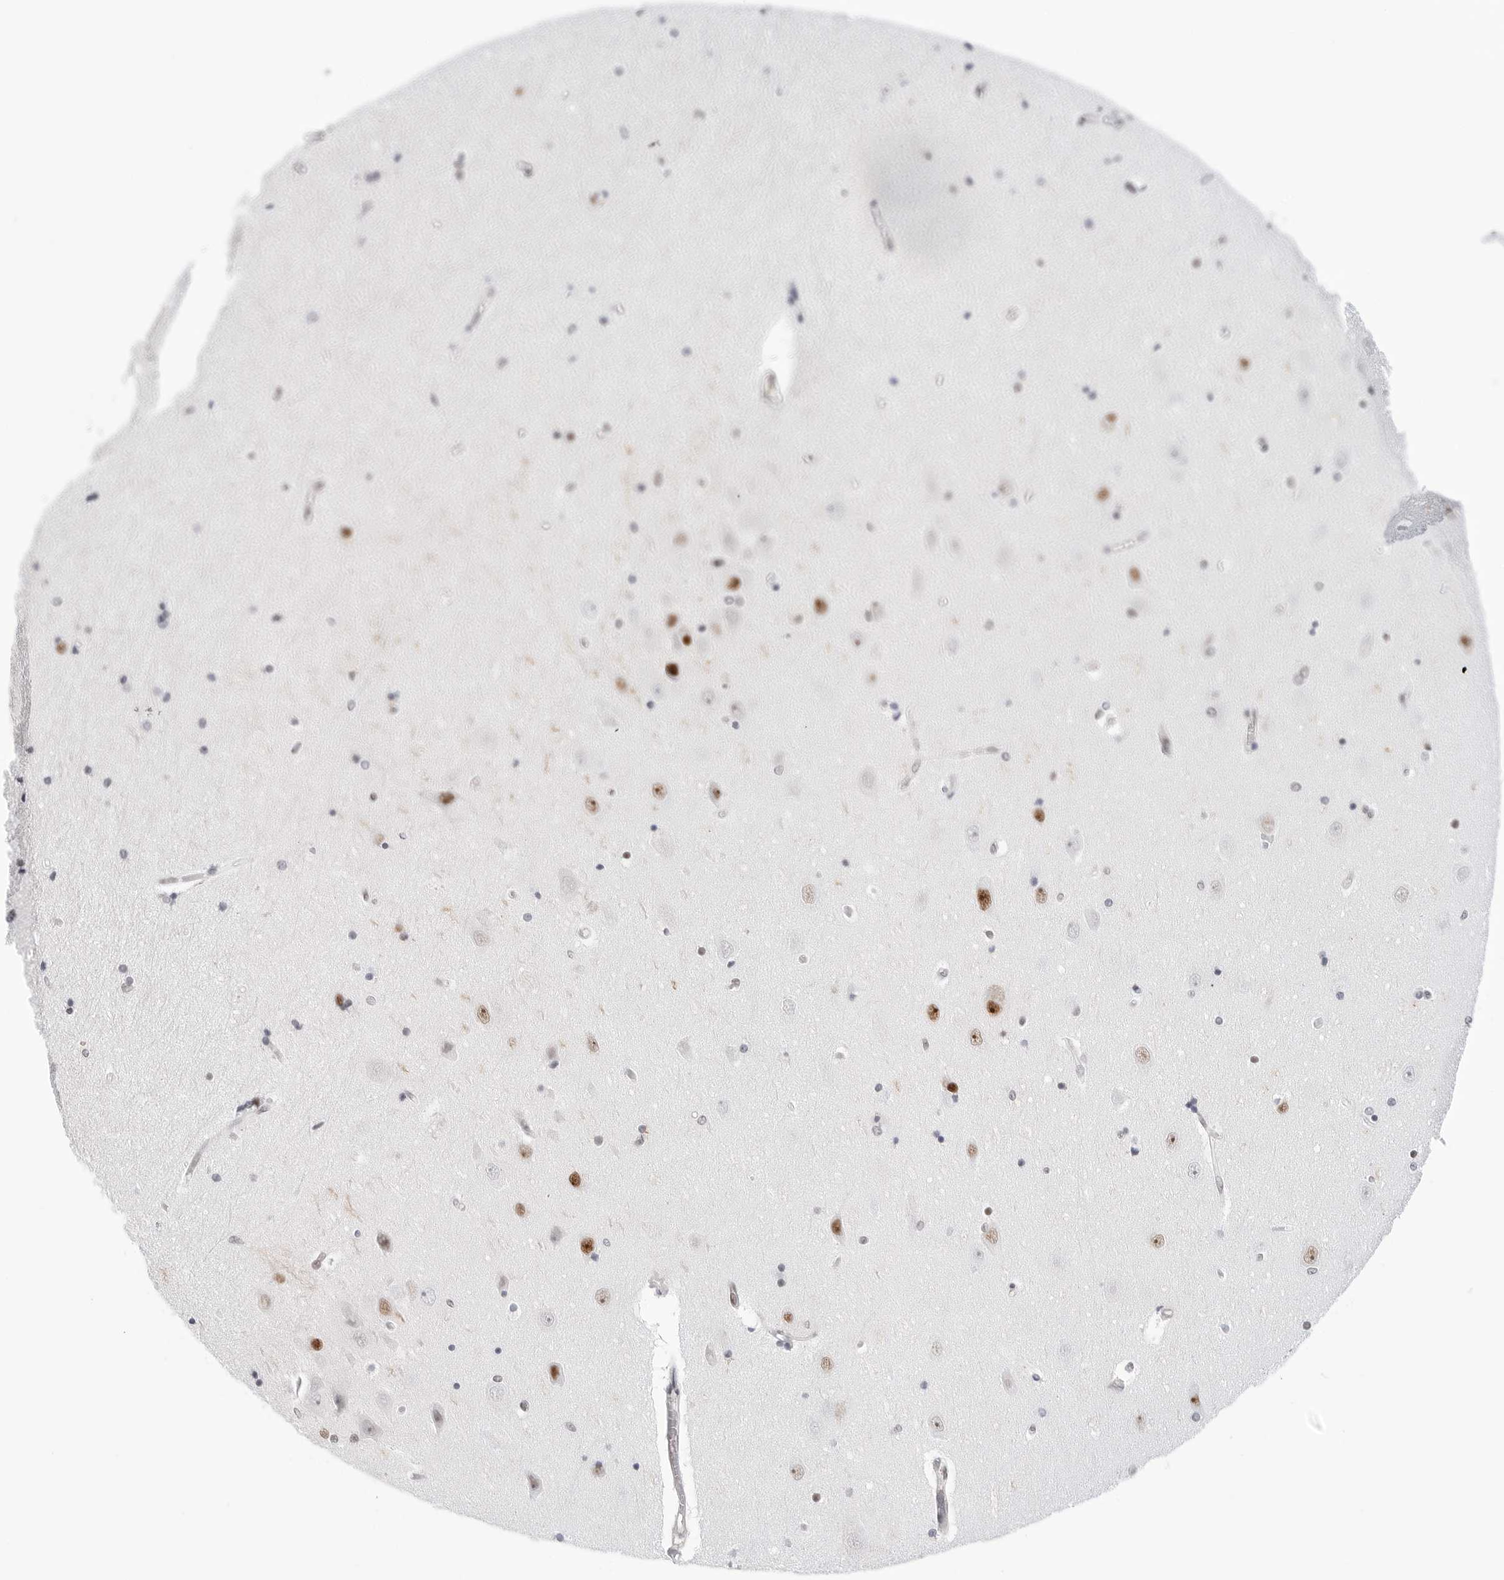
{"staining": {"intensity": "negative", "quantity": "none", "location": "none"}, "tissue": "hippocampus", "cell_type": "Glial cells", "image_type": "normal", "snomed": [{"axis": "morphology", "description": "Normal tissue, NOS"}, {"axis": "topography", "description": "Hippocampus"}], "caption": "Human hippocampus stained for a protein using immunohistochemistry shows no expression in glial cells.", "gene": "C1orf162", "patient": {"sex": "female", "age": 54}}